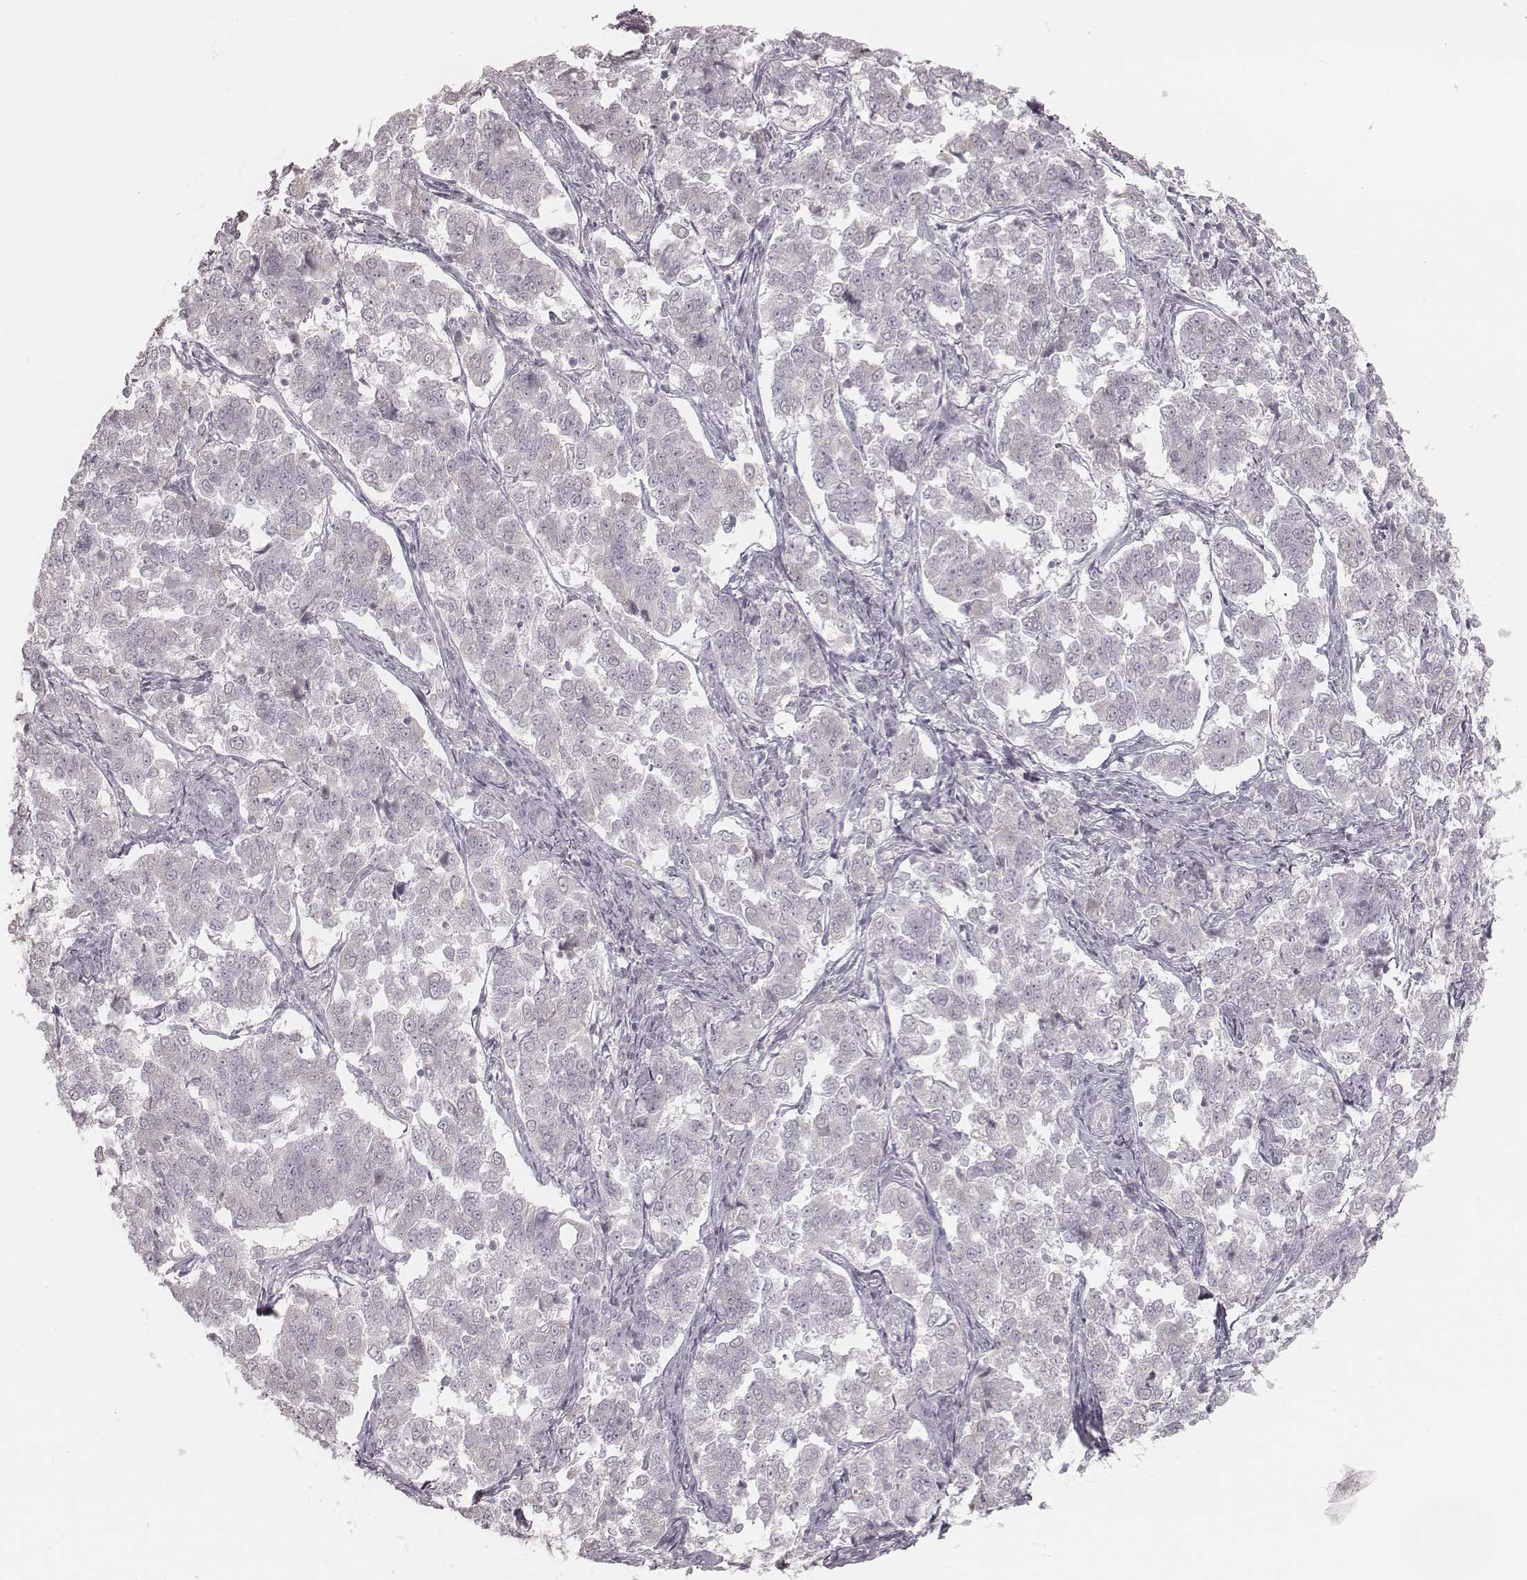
{"staining": {"intensity": "negative", "quantity": "none", "location": "none"}, "tissue": "endometrial cancer", "cell_type": "Tumor cells", "image_type": "cancer", "snomed": [{"axis": "morphology", "description": "Adenocarcinoma, NOS"}, {"axis": "topography", "description": "Endometrium"}], "caption": "DAB immunohistochemical staining of human endometrial cancer demonstrates no significant staining in tumor cells.", "gene": "ACACB", "patient": {"sex": "female", "age": 43}}